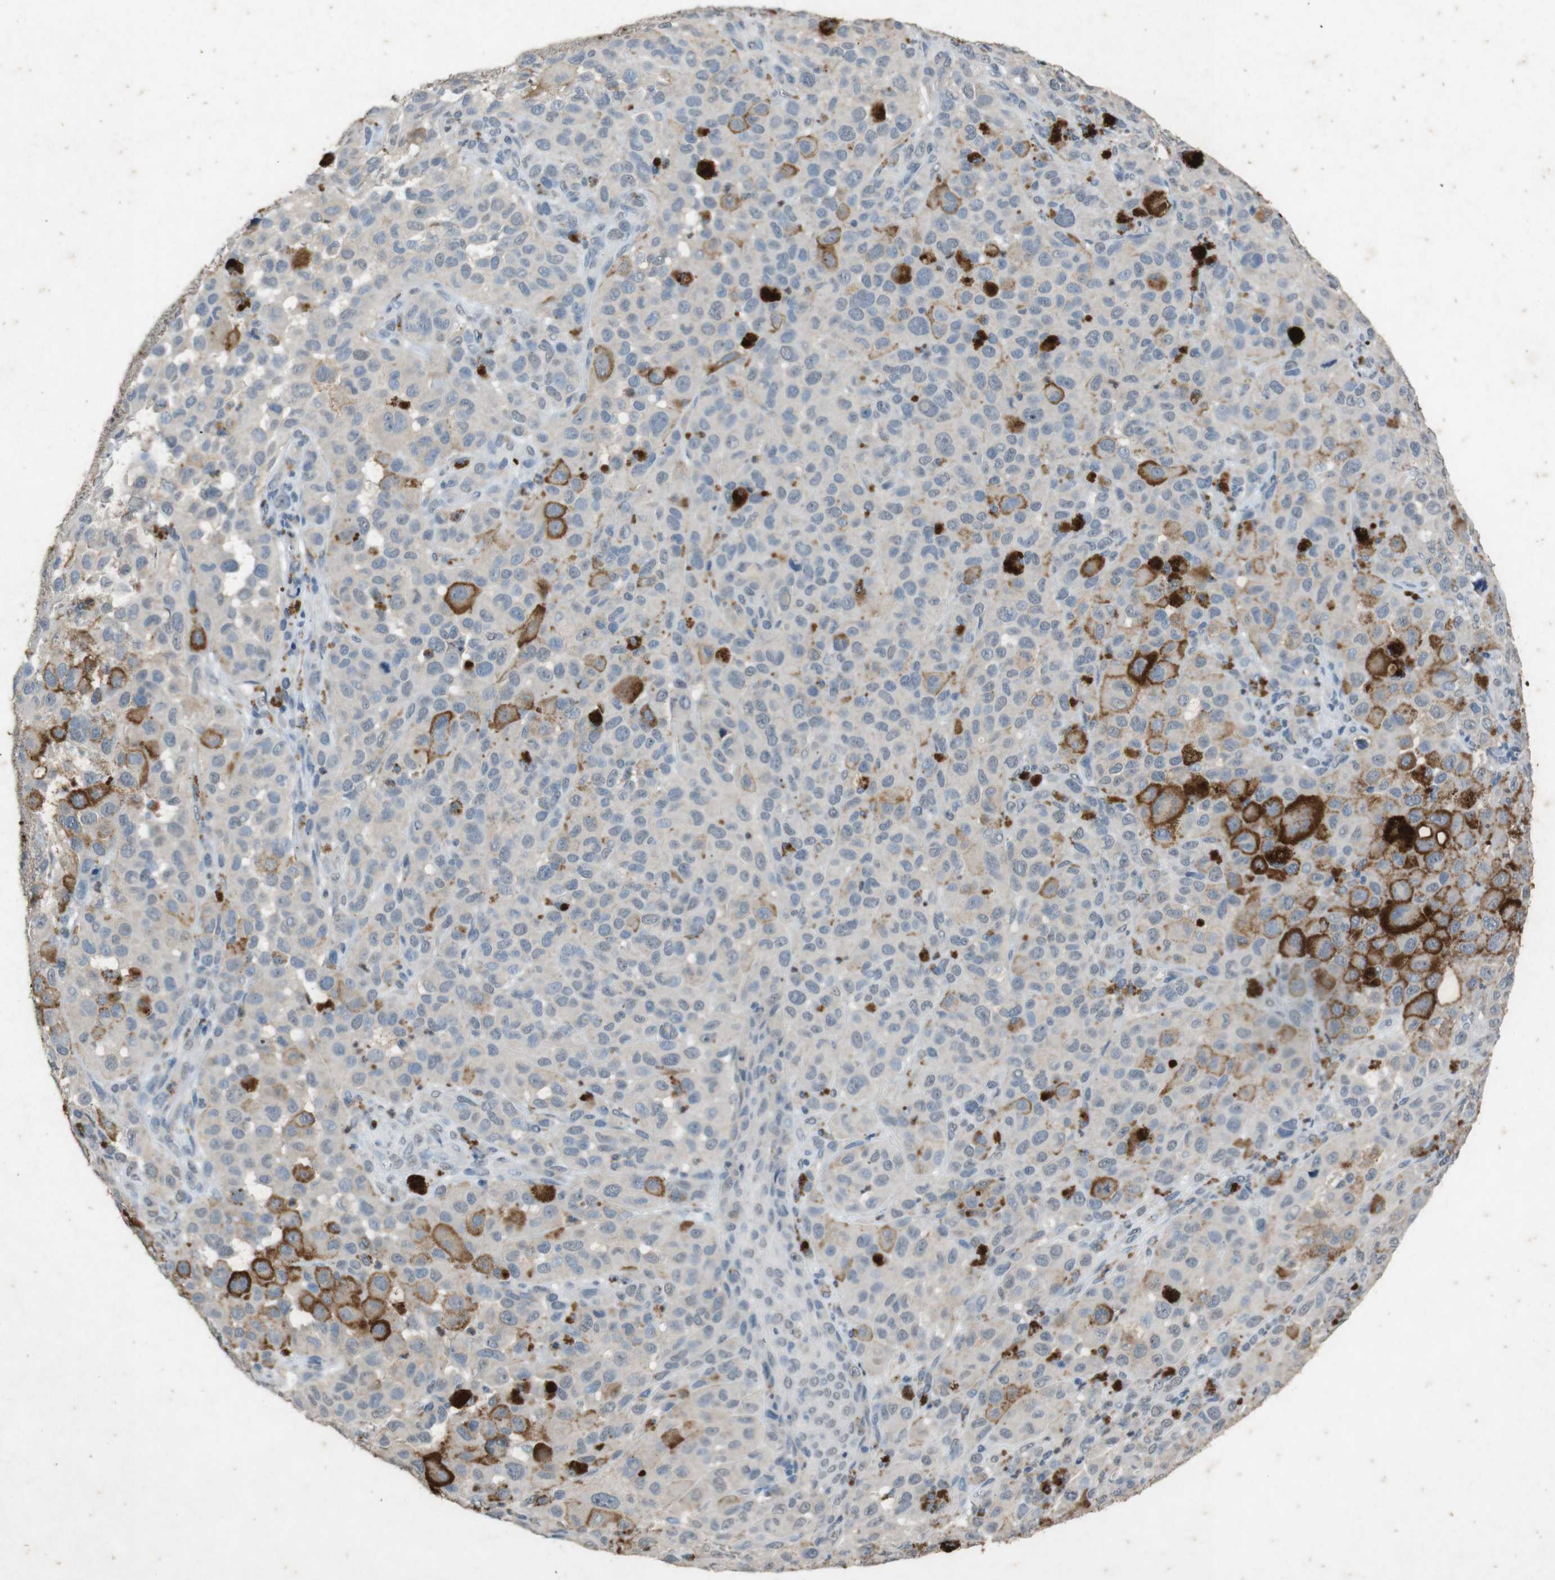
{"staining": {"intensity": "negative", "quantity": "none", "location": "none"}, "tissue": "melanoma", "cell_type": "Tumor cells", "image_type": "cancer", "snomed": [{"axis": "morphology", "description": "Malignant melanoma, NOS"}, {"axis": "topography", "description": "Skin"}], "caption": "A photomicrograph of malignant melanoma stained for a protein demonstrates no brown staining in tumor cells.", "gene": "STBD1", "patient": {"sex": "male", "age": 96}}